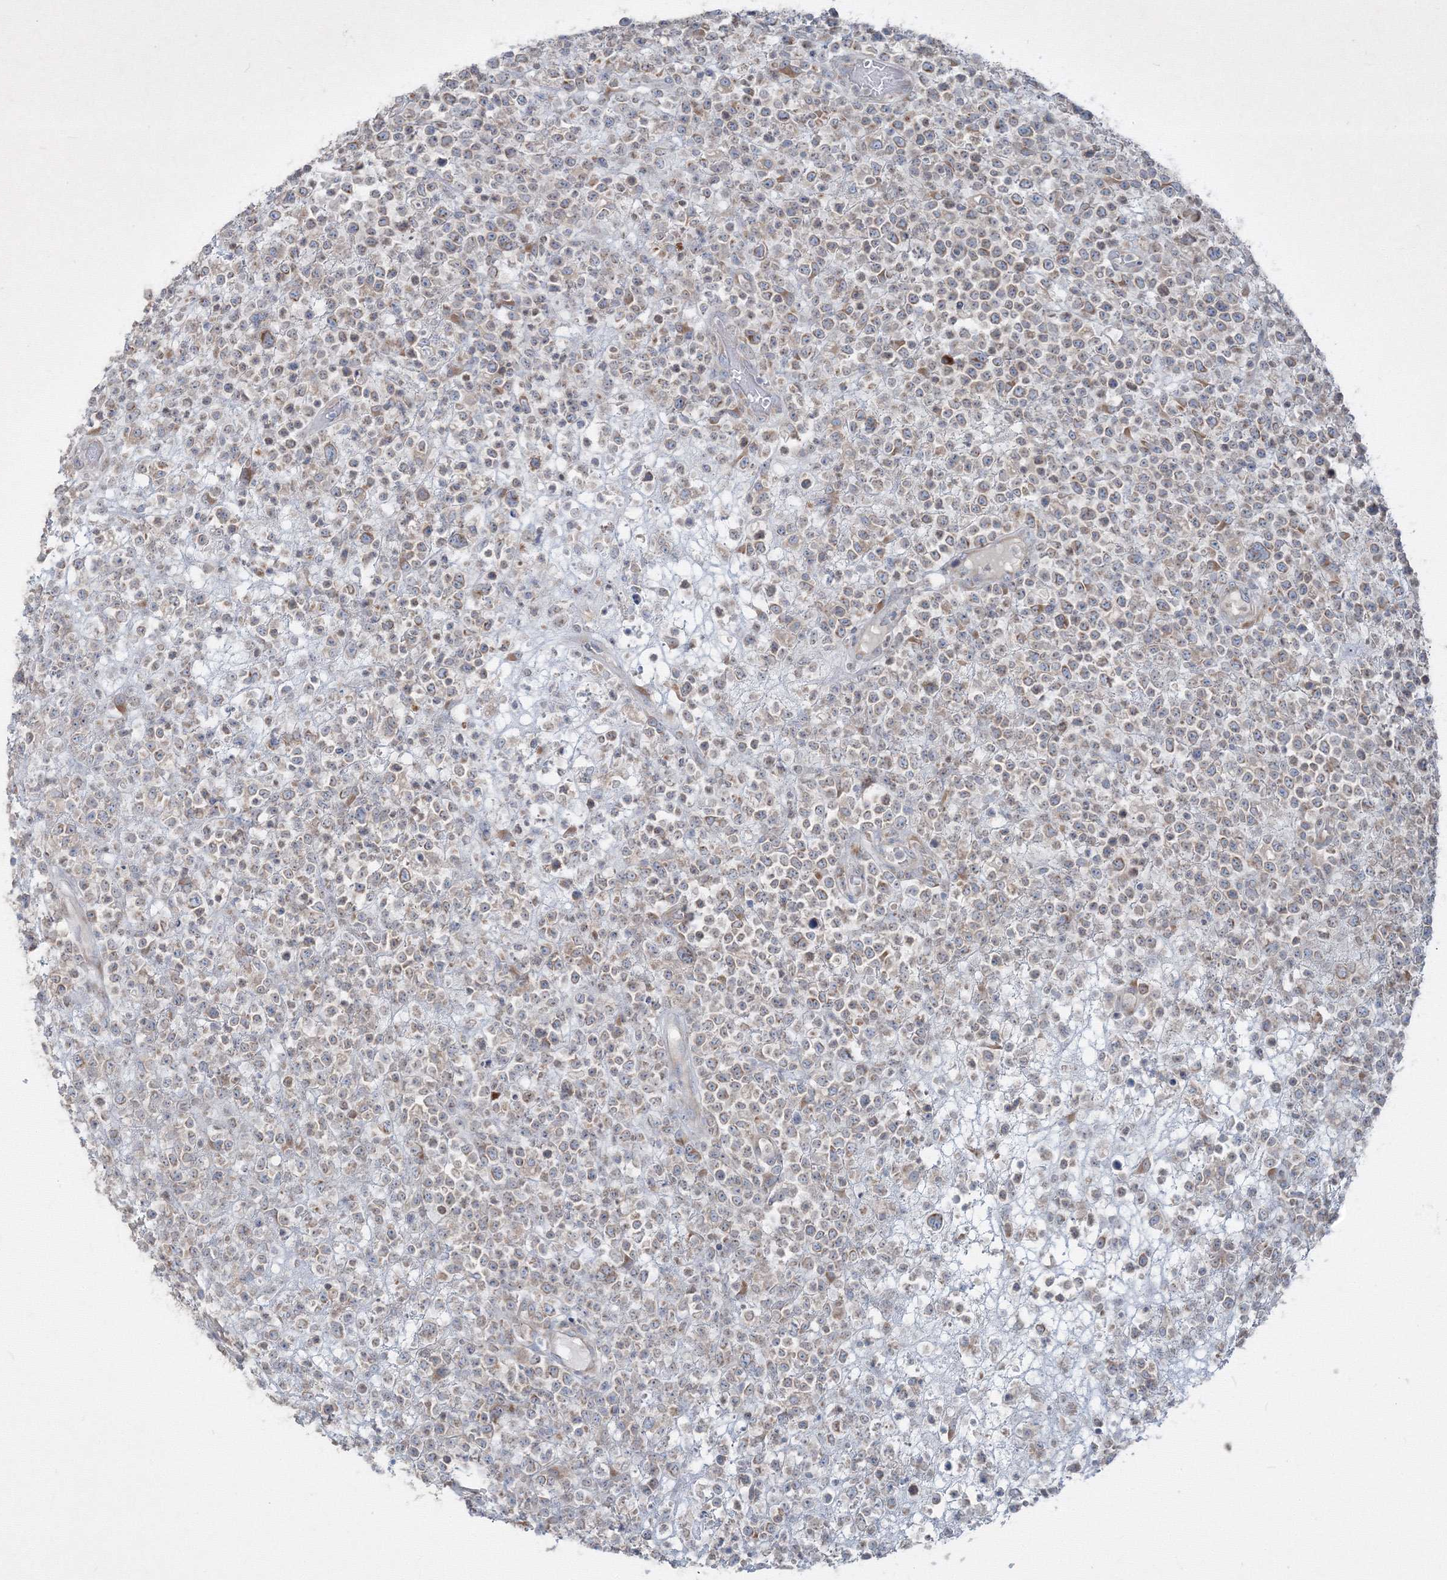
{"staining": {"intensity": "weak", "quantity": "25%-75%", "location": "cytoplasmic/membranous"}, "tissue": "lymphoma", "cell_type": "Tumor cells", "image_type": "cancer", "snomed": [{"axis": "morphology", "description": "Malignant lymphoma, non-Hodgkin's type, High grade"}, {"axis": "topography", "description": "Colon"}], "caption": "IHC (DAB) staining of human lymphoma displays weak cytoplasmic/membranous protein staining in about 25%-75% of tumor cells.", "gene": "IFNAR1", "patient": {"sex": "female", "age": 53}}